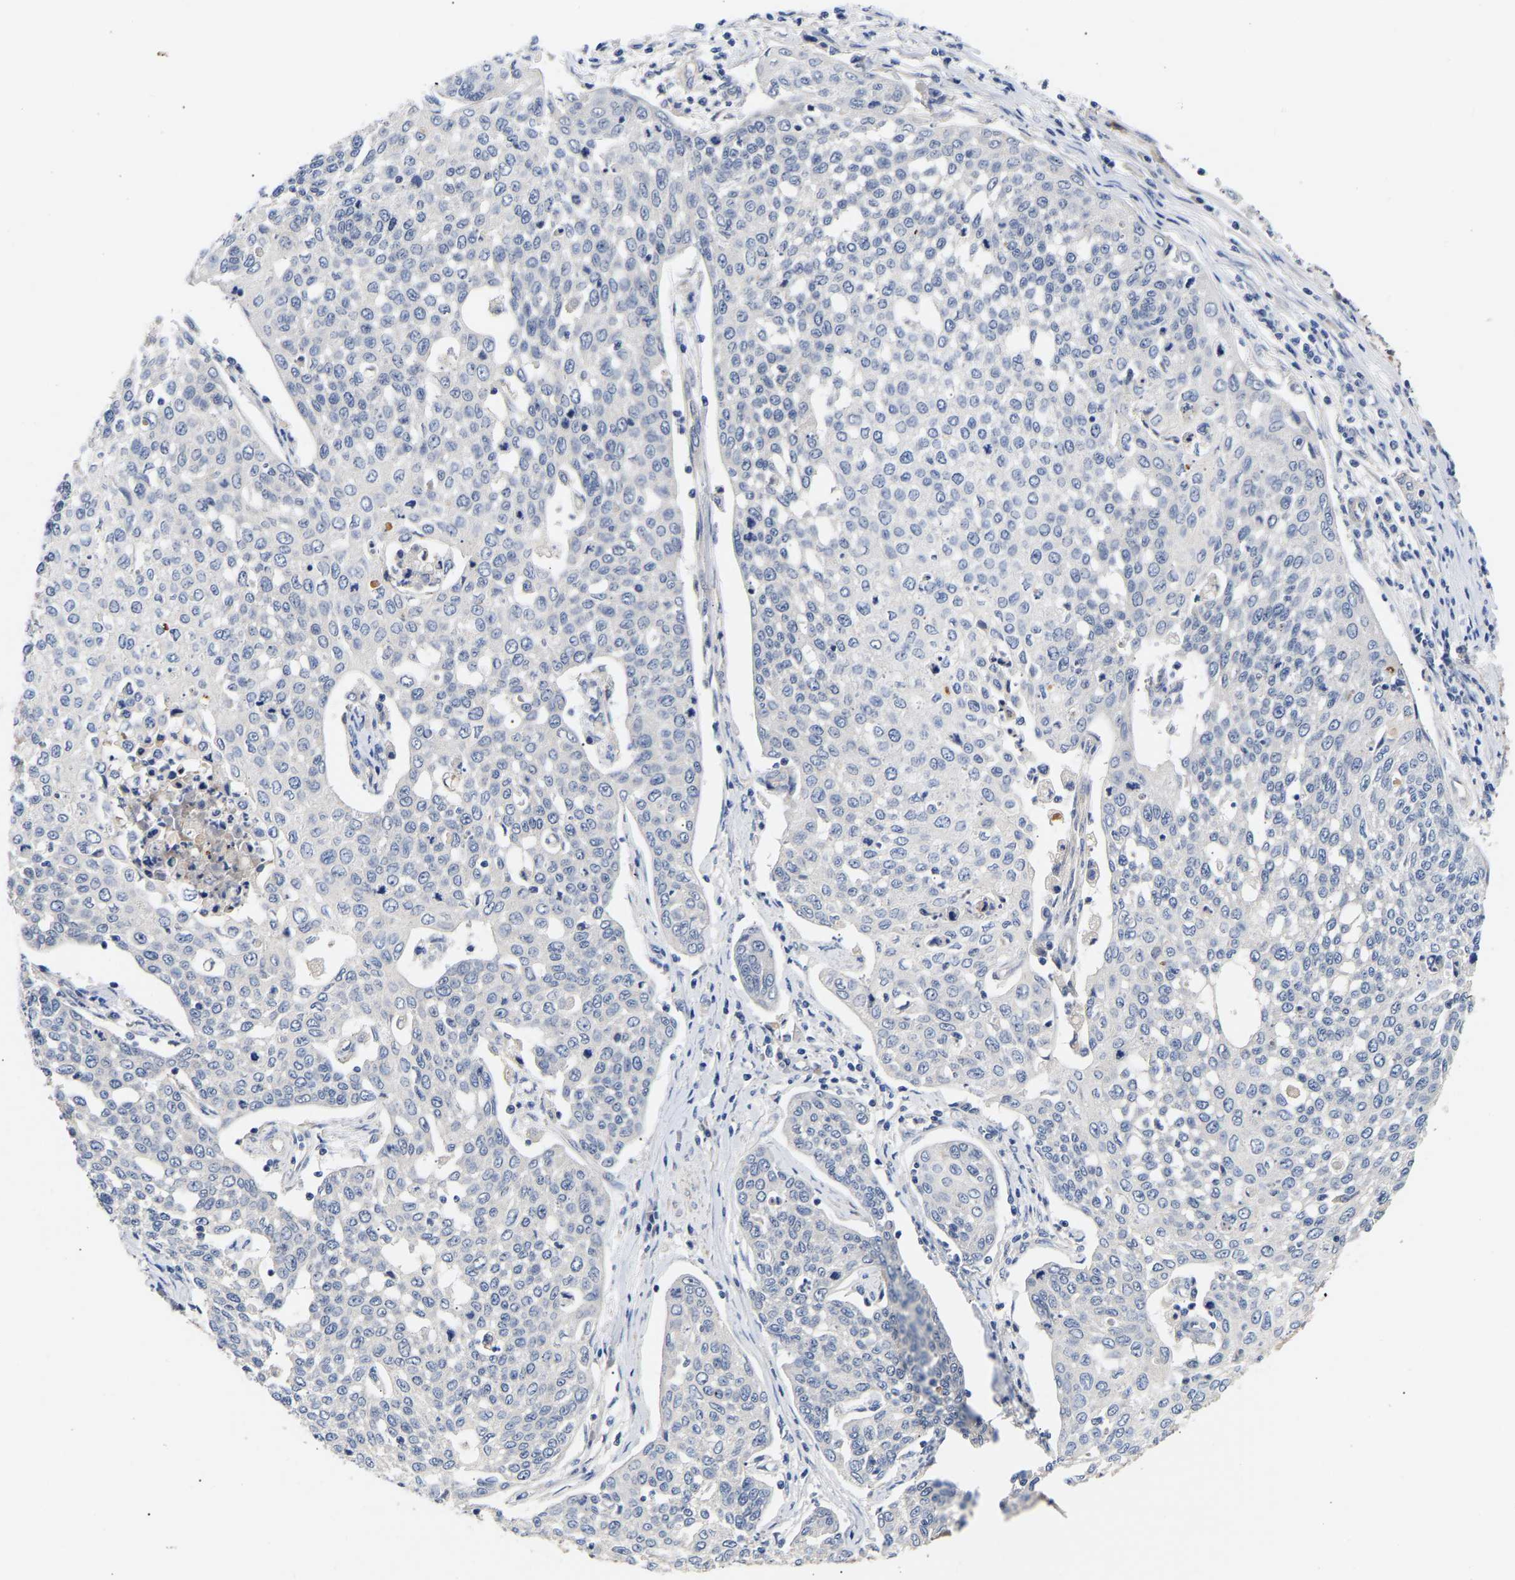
{"staining": {"intensity": "negative", "quantity": "none", "location": "none"}, "tissue": "cervical cancer", "cell_type": "Tumor cells", "image_type": "cancer", "snomed": [{"axis": "morphology", "description": "Squamous cell carcinoma, NOS"}, {"axis": "topography", "description": "Cervix"}], "caption": "High magnification brightfield microscopy of cervical cancer stained with DAB (3,3'-diaminobenzidine) (brown) and counterstained with hematoxylin (blue): tumor cells show no significant positivity.", "gene": "KASH5", "patient": {"sex": "female", "age": 34}}